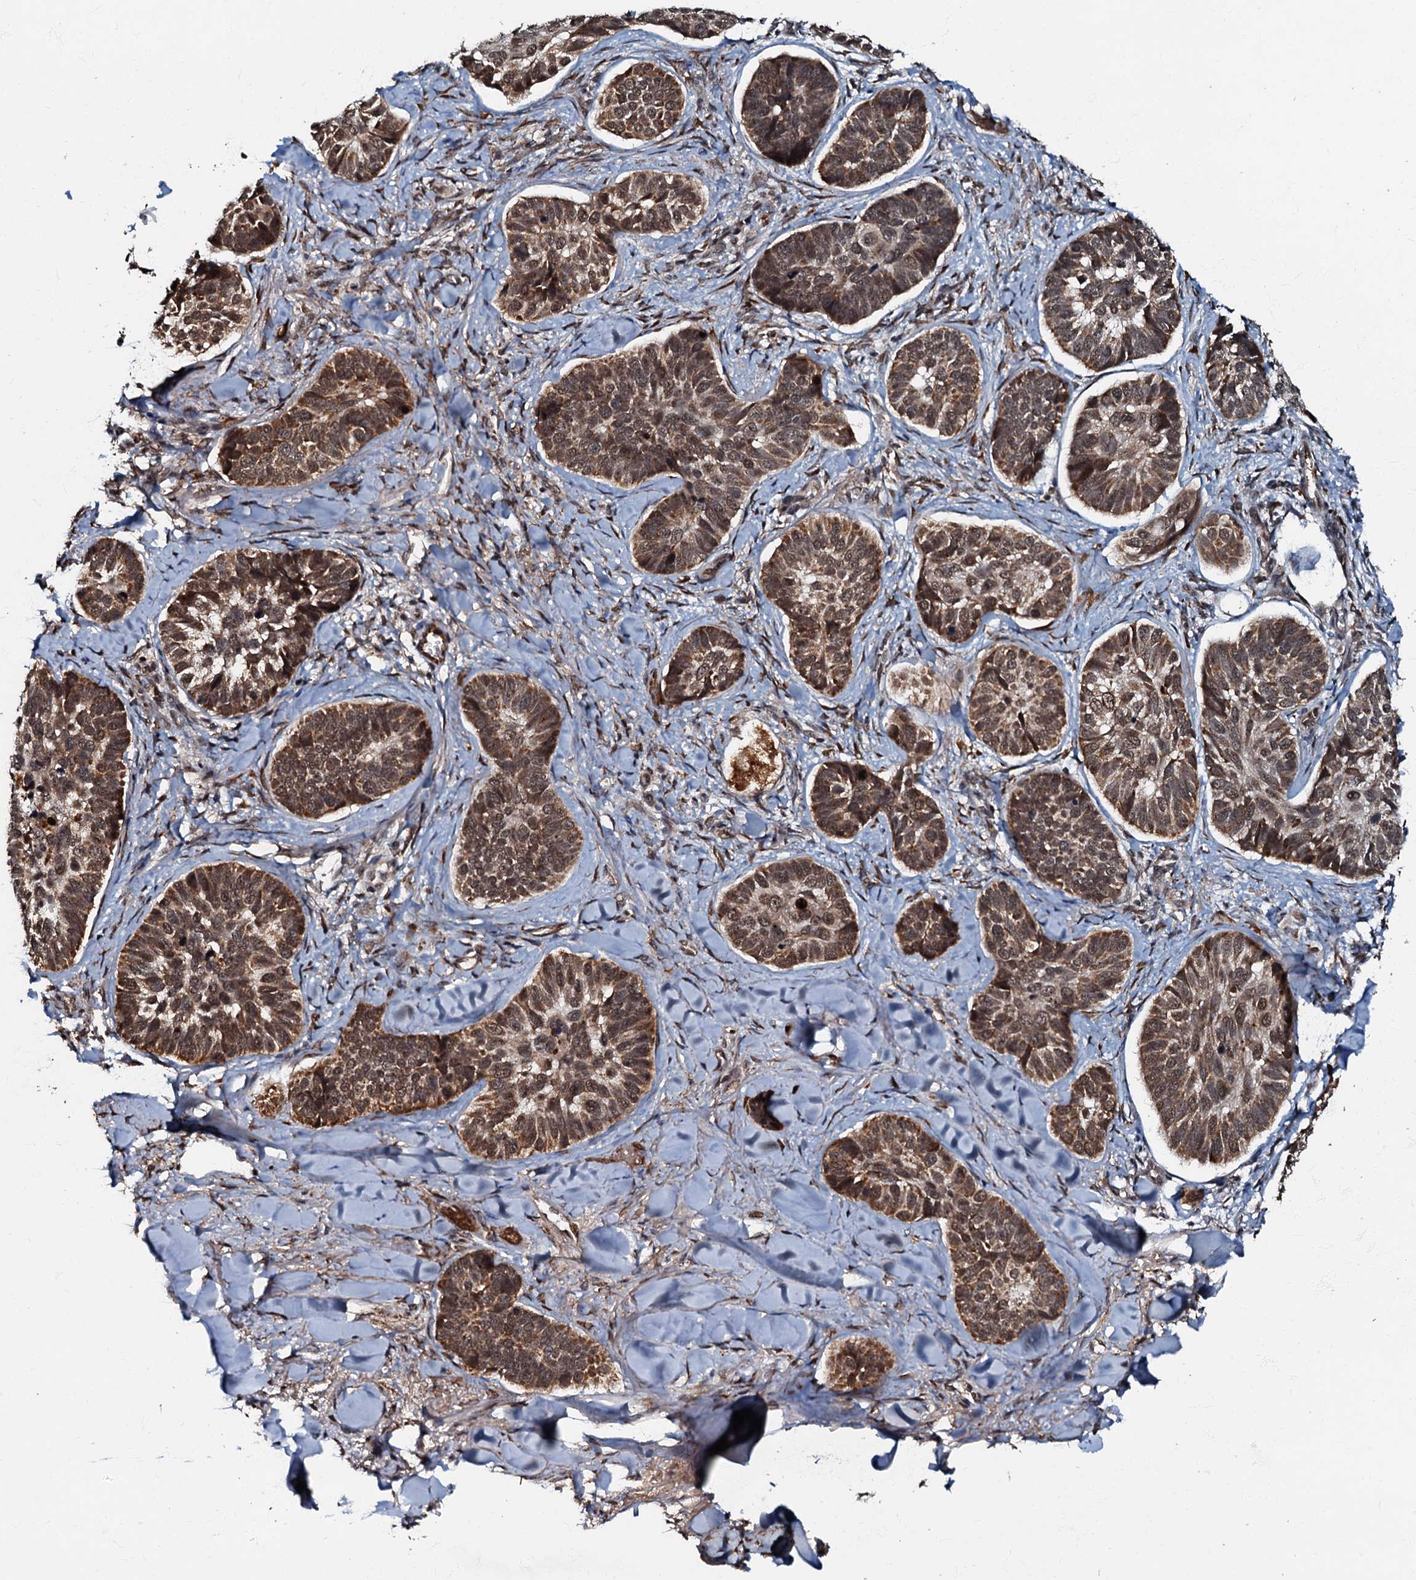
{"staining": {"intensity": "moderate", "quantity": ">75%", "location": "cytoplasmic/membranous,nuclear"}, "tissue": "skin cancer", "cell_type": "Tumor cells", "image_type": "cancer", "snomed": [{"axis": "morphology", "description": "Basal cell carcinoma"}, {"axis": "topography", "description": "Skin"}], "caption": "The image reveals immunohistochemical staining of skin cancer. There is moderate cytoplasmic/membranous and nuclear positivity is present in about >75% of tumor cells.", "gene": "C18orf32", "patient": {"sex": "male", "age": 62}}